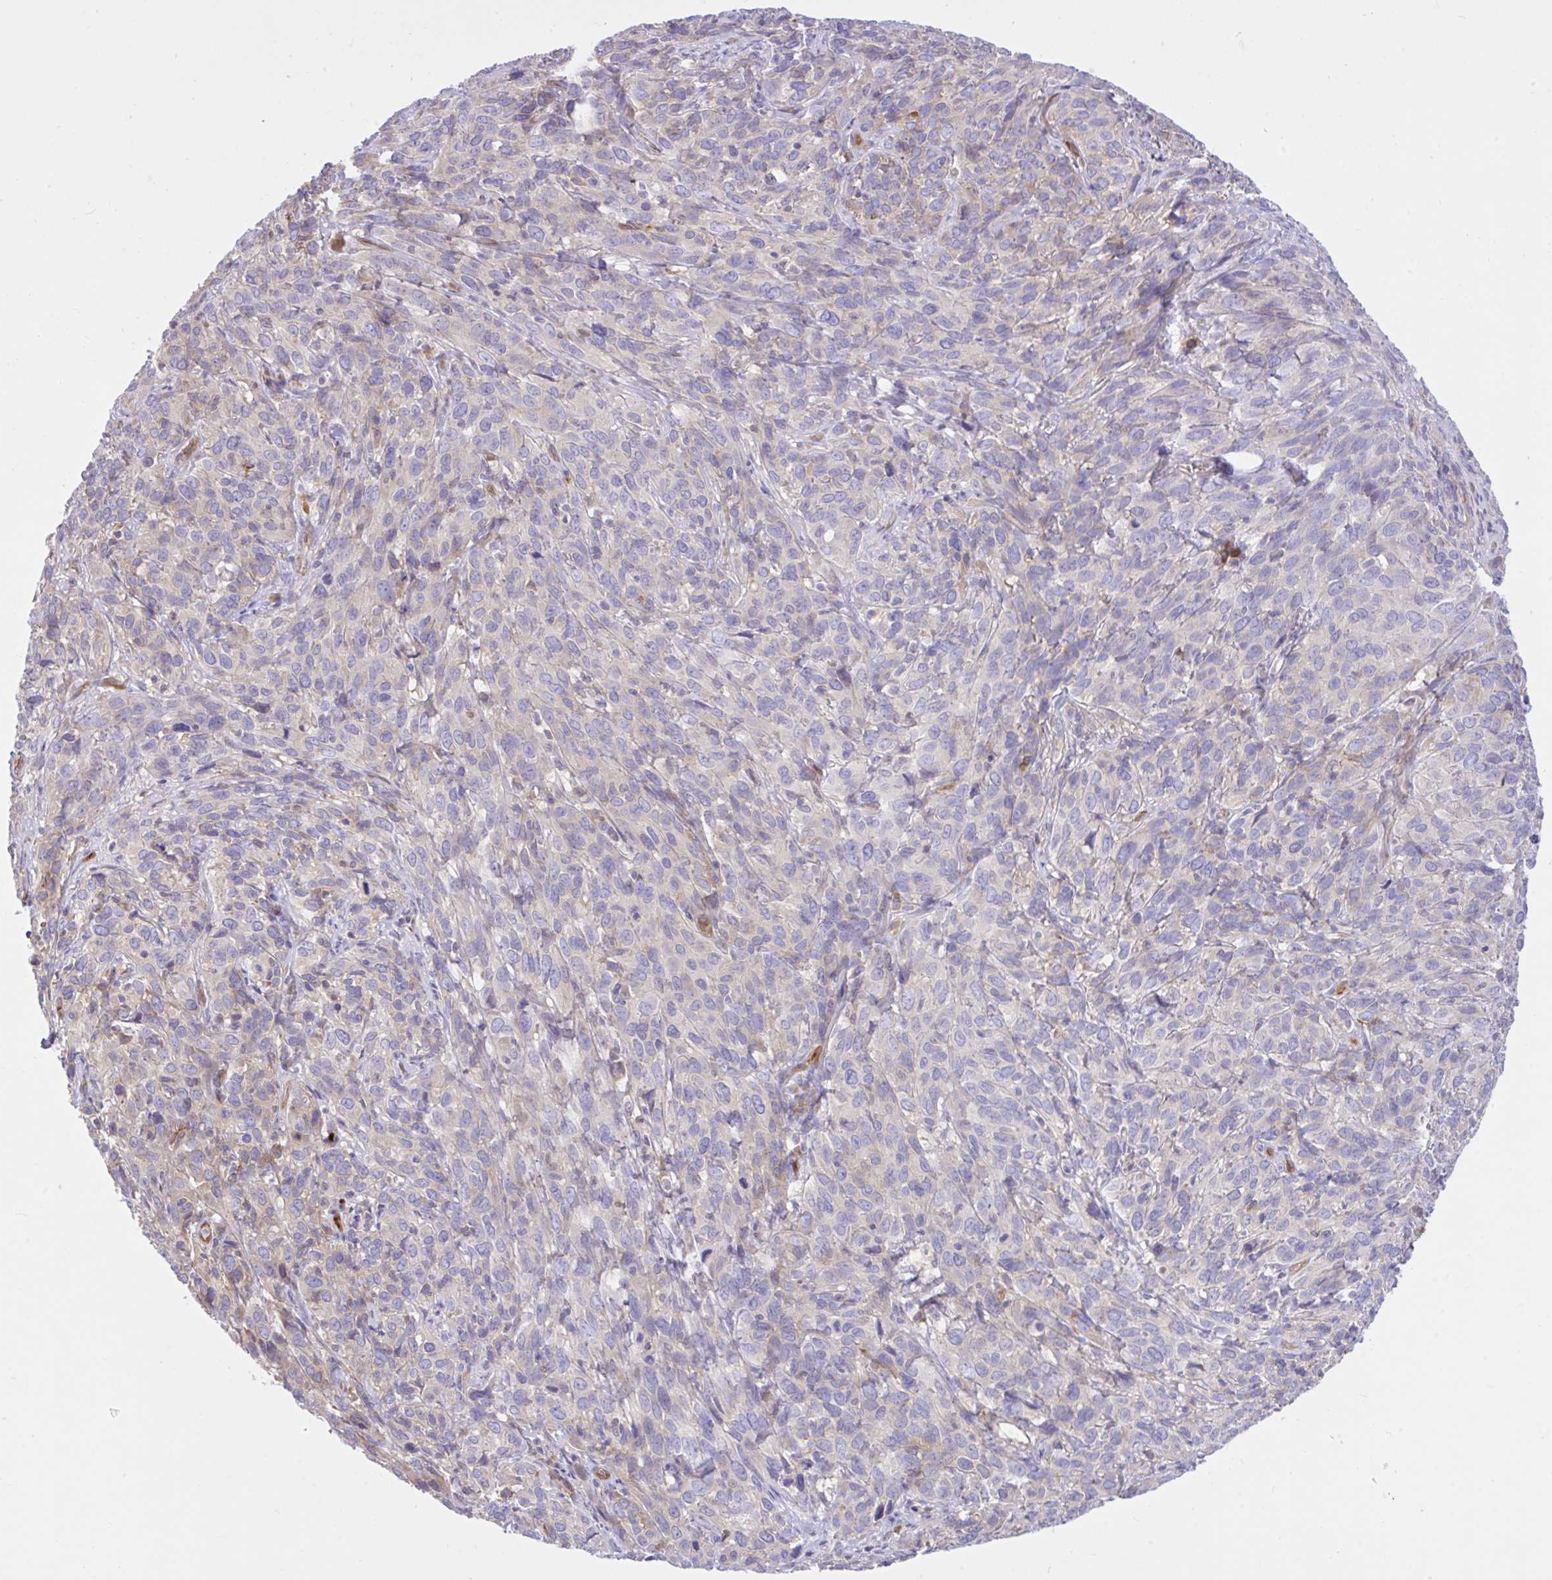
{"staining": {"intensity": "negative", "quantity": "none", "location": "none"}, "tissue": "cervical cancer", "cell_type": "Tumor cells", "image_type": "cancer", "snomed": [{"axis": "morphology", "description": "Squamous cell carcinoma, NOS"}, {"axis": "topography", "description": "Cervix"}], "caption": "The immunohistochemistry (IHC) micrograph has no significant positivity in tumor cells of squamous cell carcinoma (cervical) tissue.", "gene": "EEF1A2", "patient": {"sex": "female", "age": 51}}